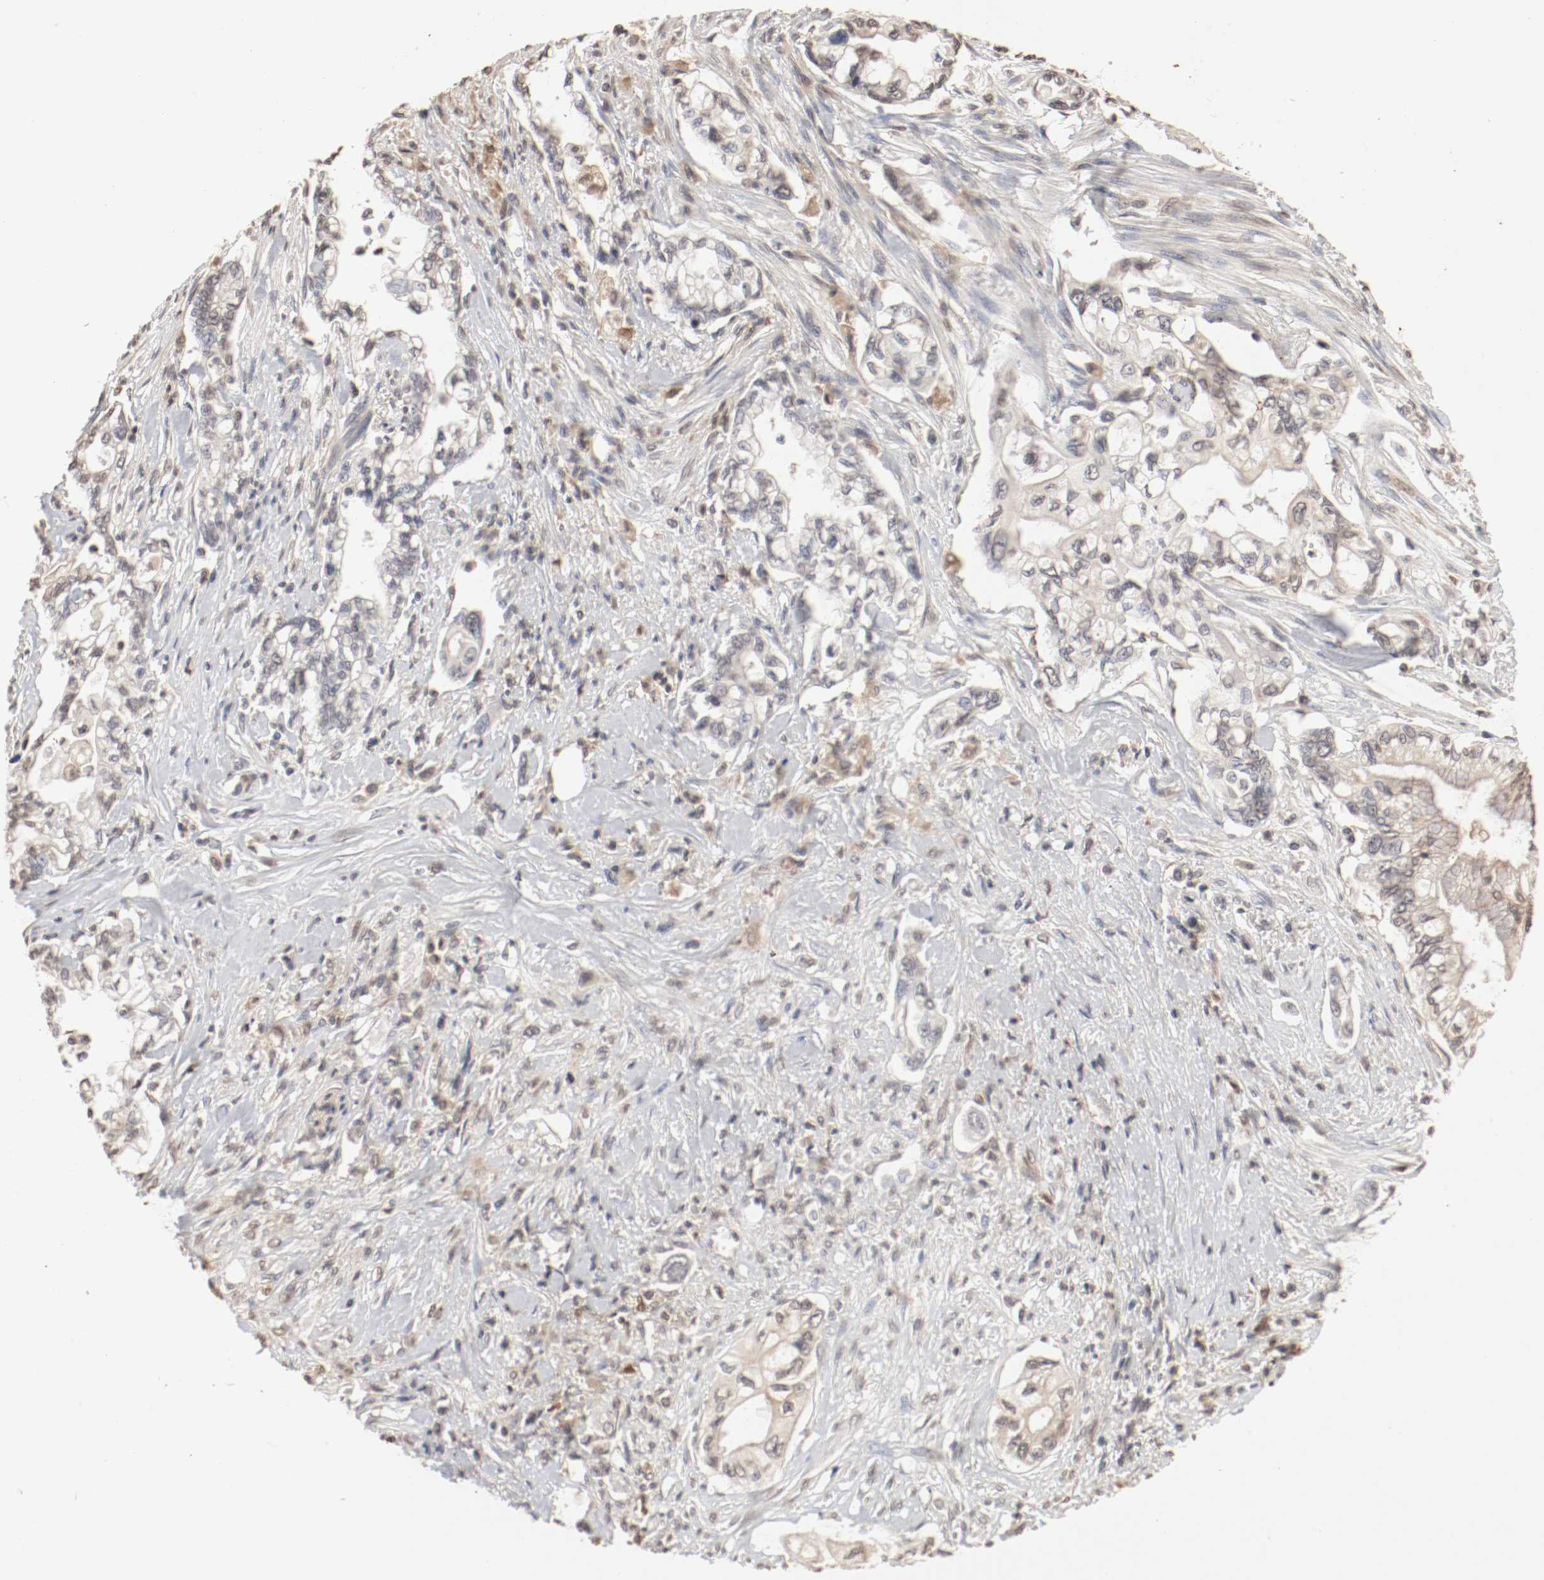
{"staining": {"intensity": "weak", "quantity": ">75%", "location": "cytoplasmic/membranous,nuclear"}, "tissue": "pancreatic cancer", "cell_type": "Tumor cells", "image_type": "cancer", "snomed": [{"axis": "morphology", "description": "Normal tissue, NOS"}, {"axis": "topography", "description": "Pancreas"}], "caption": "An image of pancreatic cancer stained for a protein shows weak cytoplasmic/membranous and nuclear brown staining in tumor cells. (DAB = brown stain, brightfield microscopy at high magnification).", "gene": "WASL", "patient": {"sex": "male", "age": 42}}